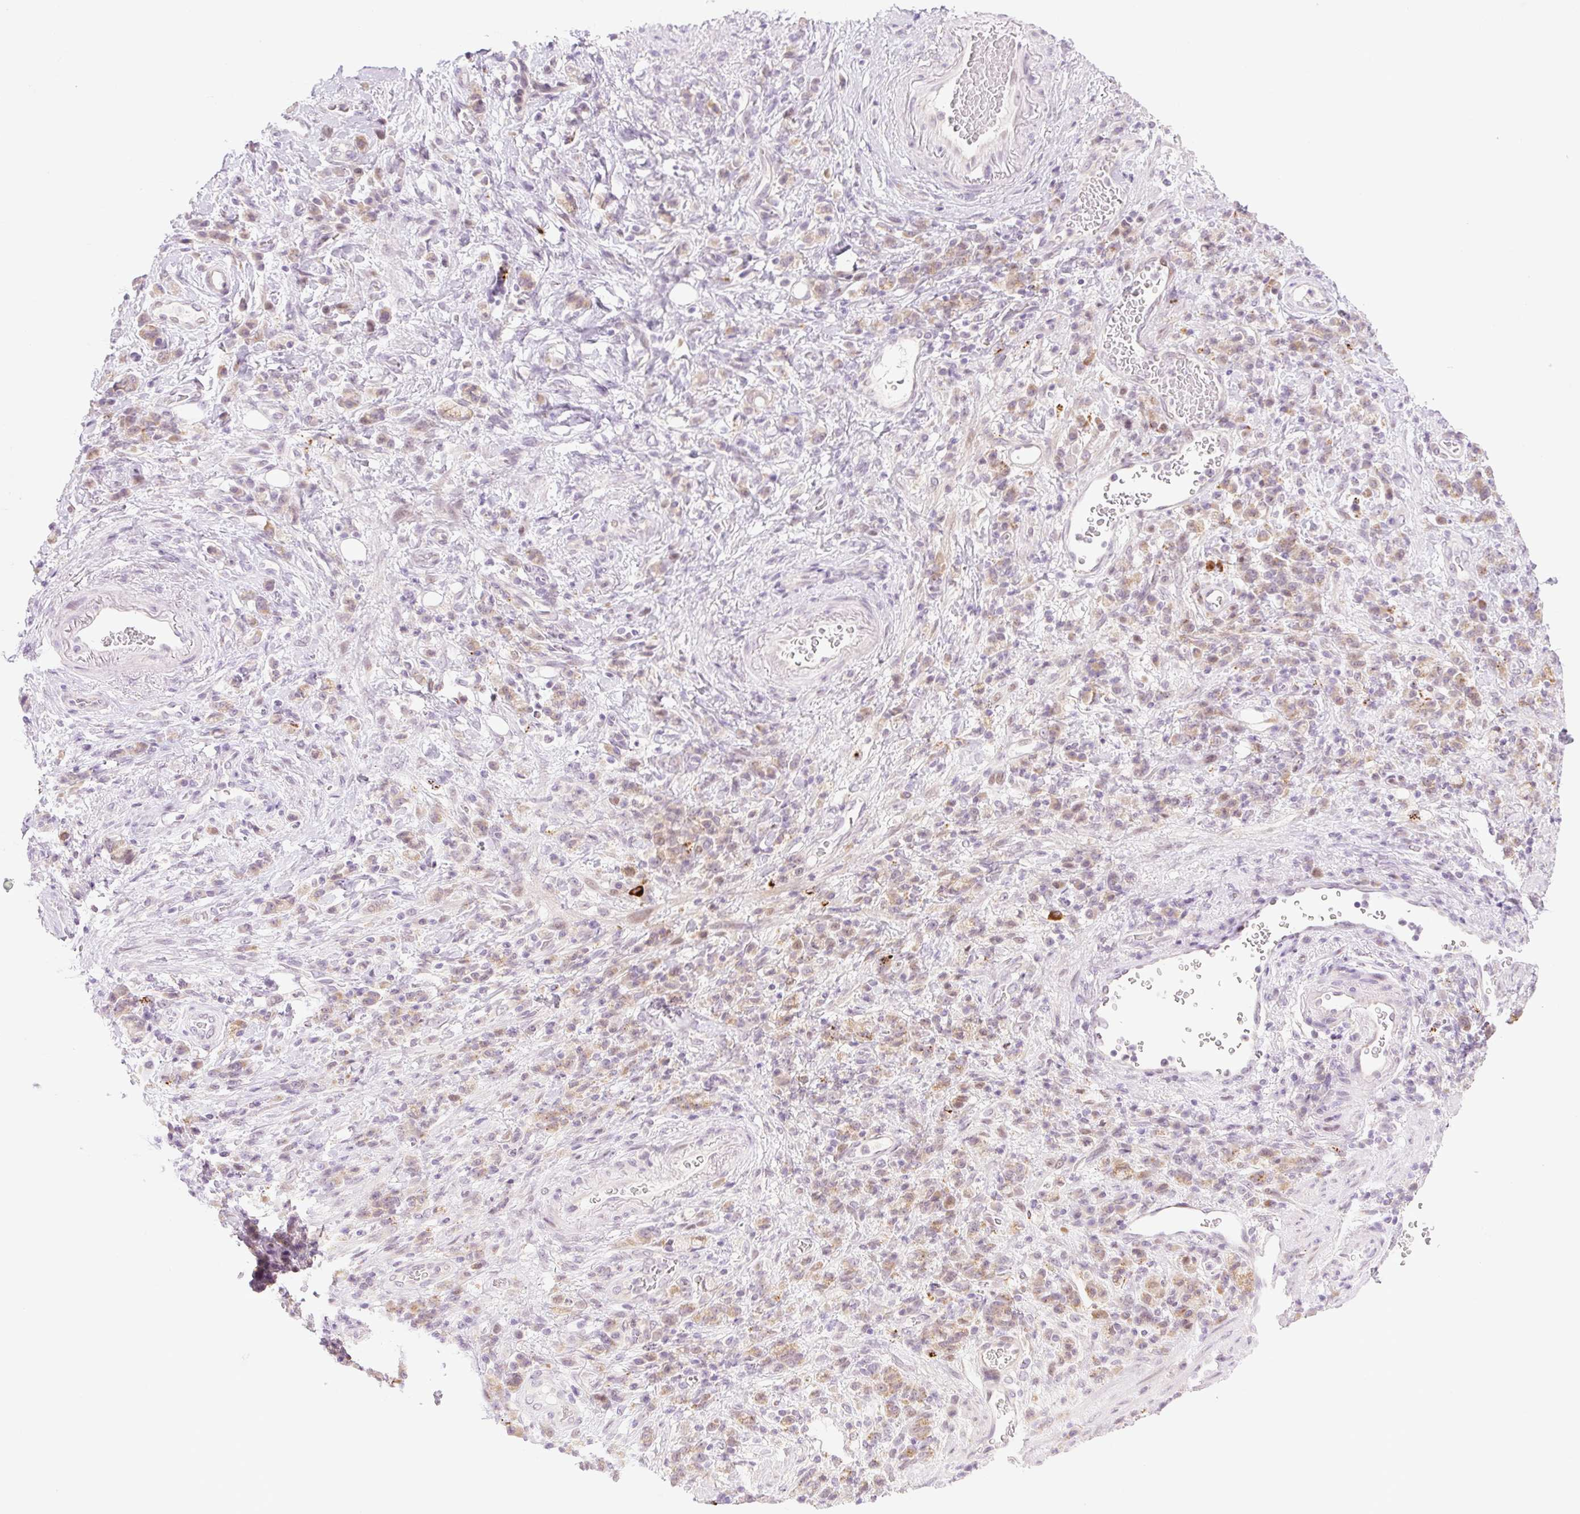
{"staining": {"intensity": "moderate", "quantity": ">75%", "location": "cytoplasmic/membranous"}, "tissue": "stomach cancer", "cell_type": "Tumor cells", "image_type": "cancer", "snomed": [{"axis": "morphology", "description": "Adenocarcinoma, NOS"}, {"axis": "topography", "description": "Stomach"}], "caption": "Moderate cytoplasmic/membranous protein positivity is identified in about >75% of tumor cells in adenocarcinoma (stomach).", "gene": "SPRYD4", "patient": {"sex": "male", "age": 77}}